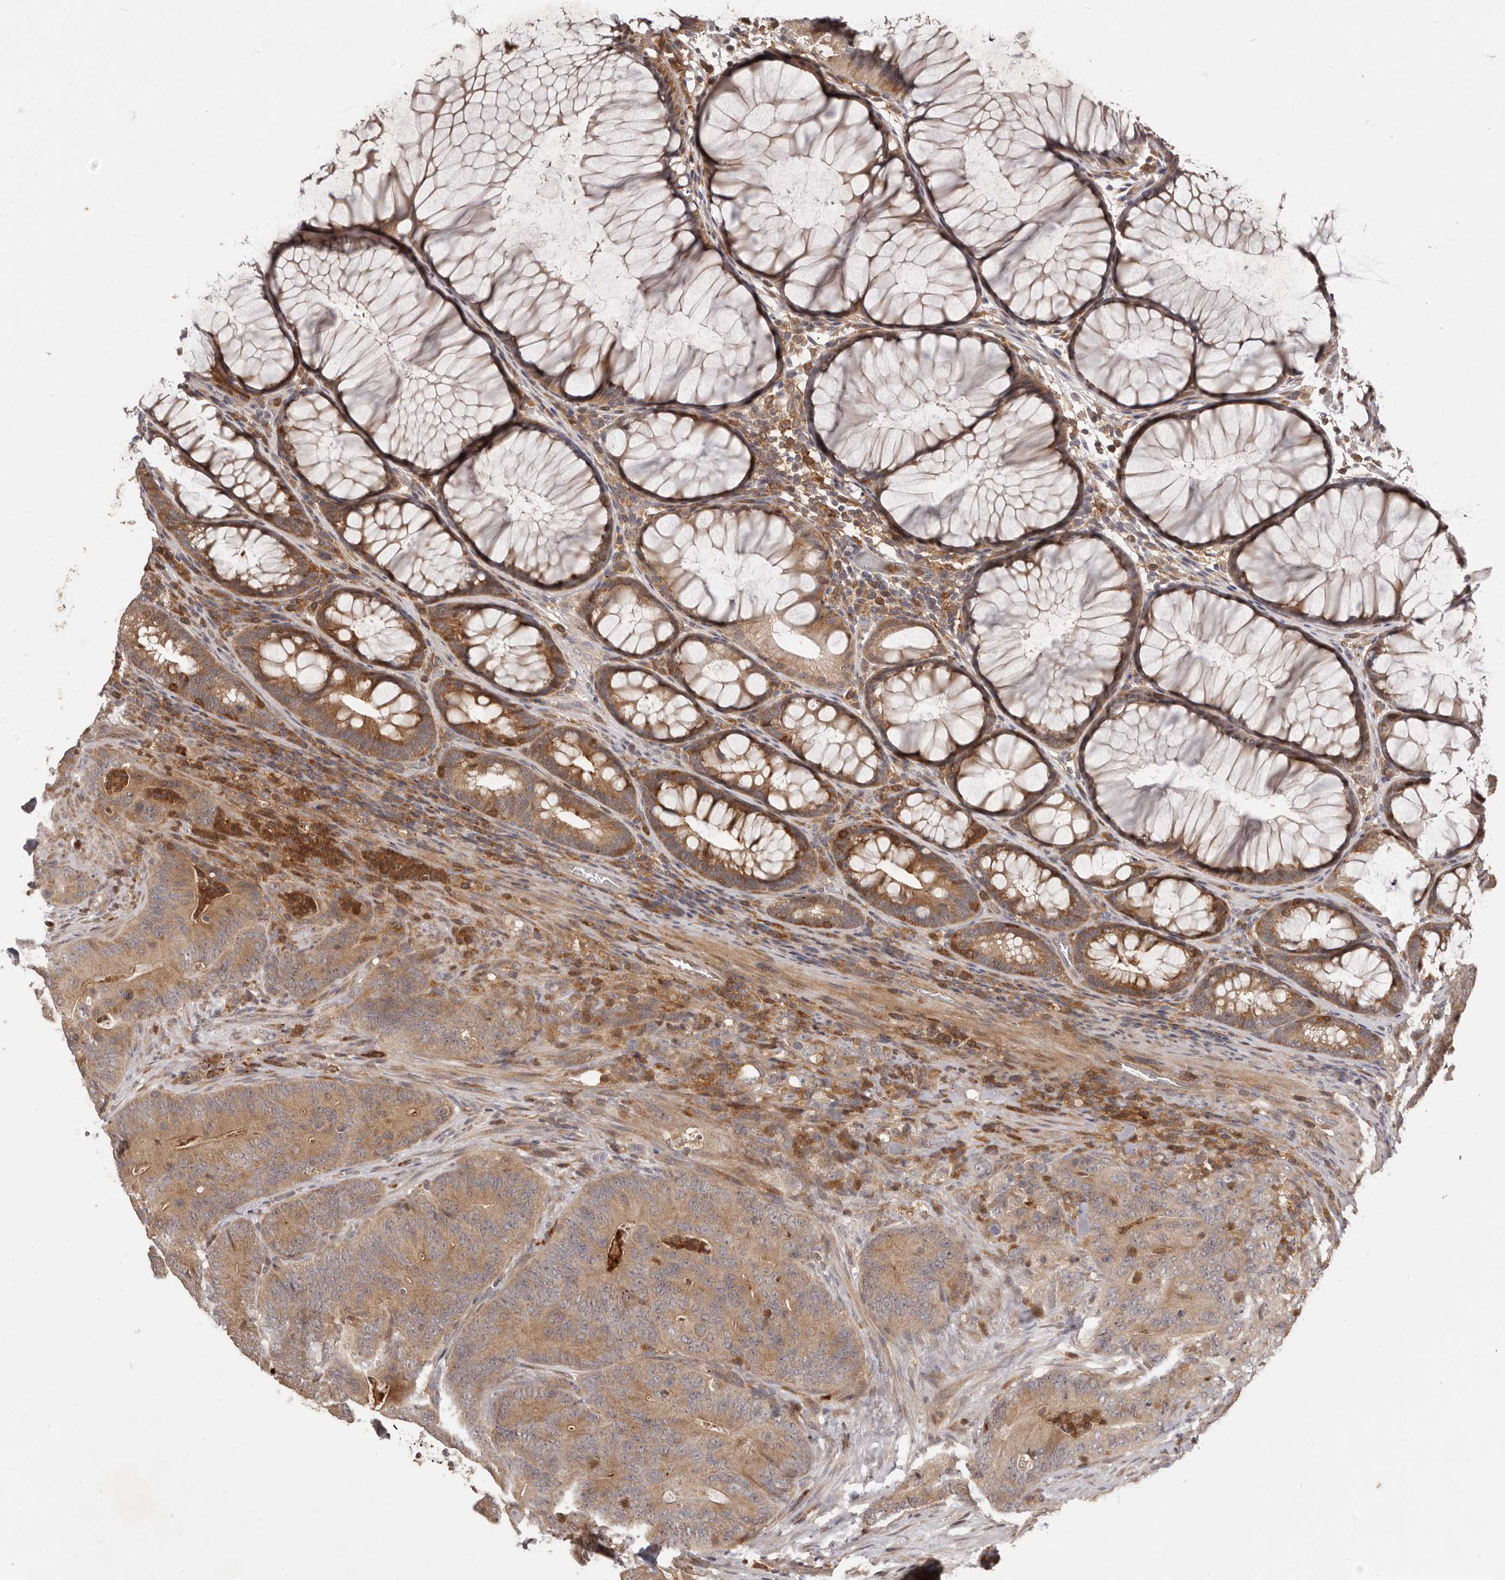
{"staining": {"intensity": "moderate", "quantity": ">75%", "location": "cytoplasmic/membranous"}, "tissue": "colorectal cancer", "cell_type": "Tumor cells", "image_type": "cancer", "snomed": [{"axis": "morphology", "description": "Normal tissue, NOS"}, {"axis": "topography", "description": "Colon"}], "caption": "The immunohistochemical stain shows moderate cytoplasmic/membranous positivity in tumor cells of colorectal cancer tissue.", "gene": "RNF187", "patient": {"sex": "female", "age": 82}}